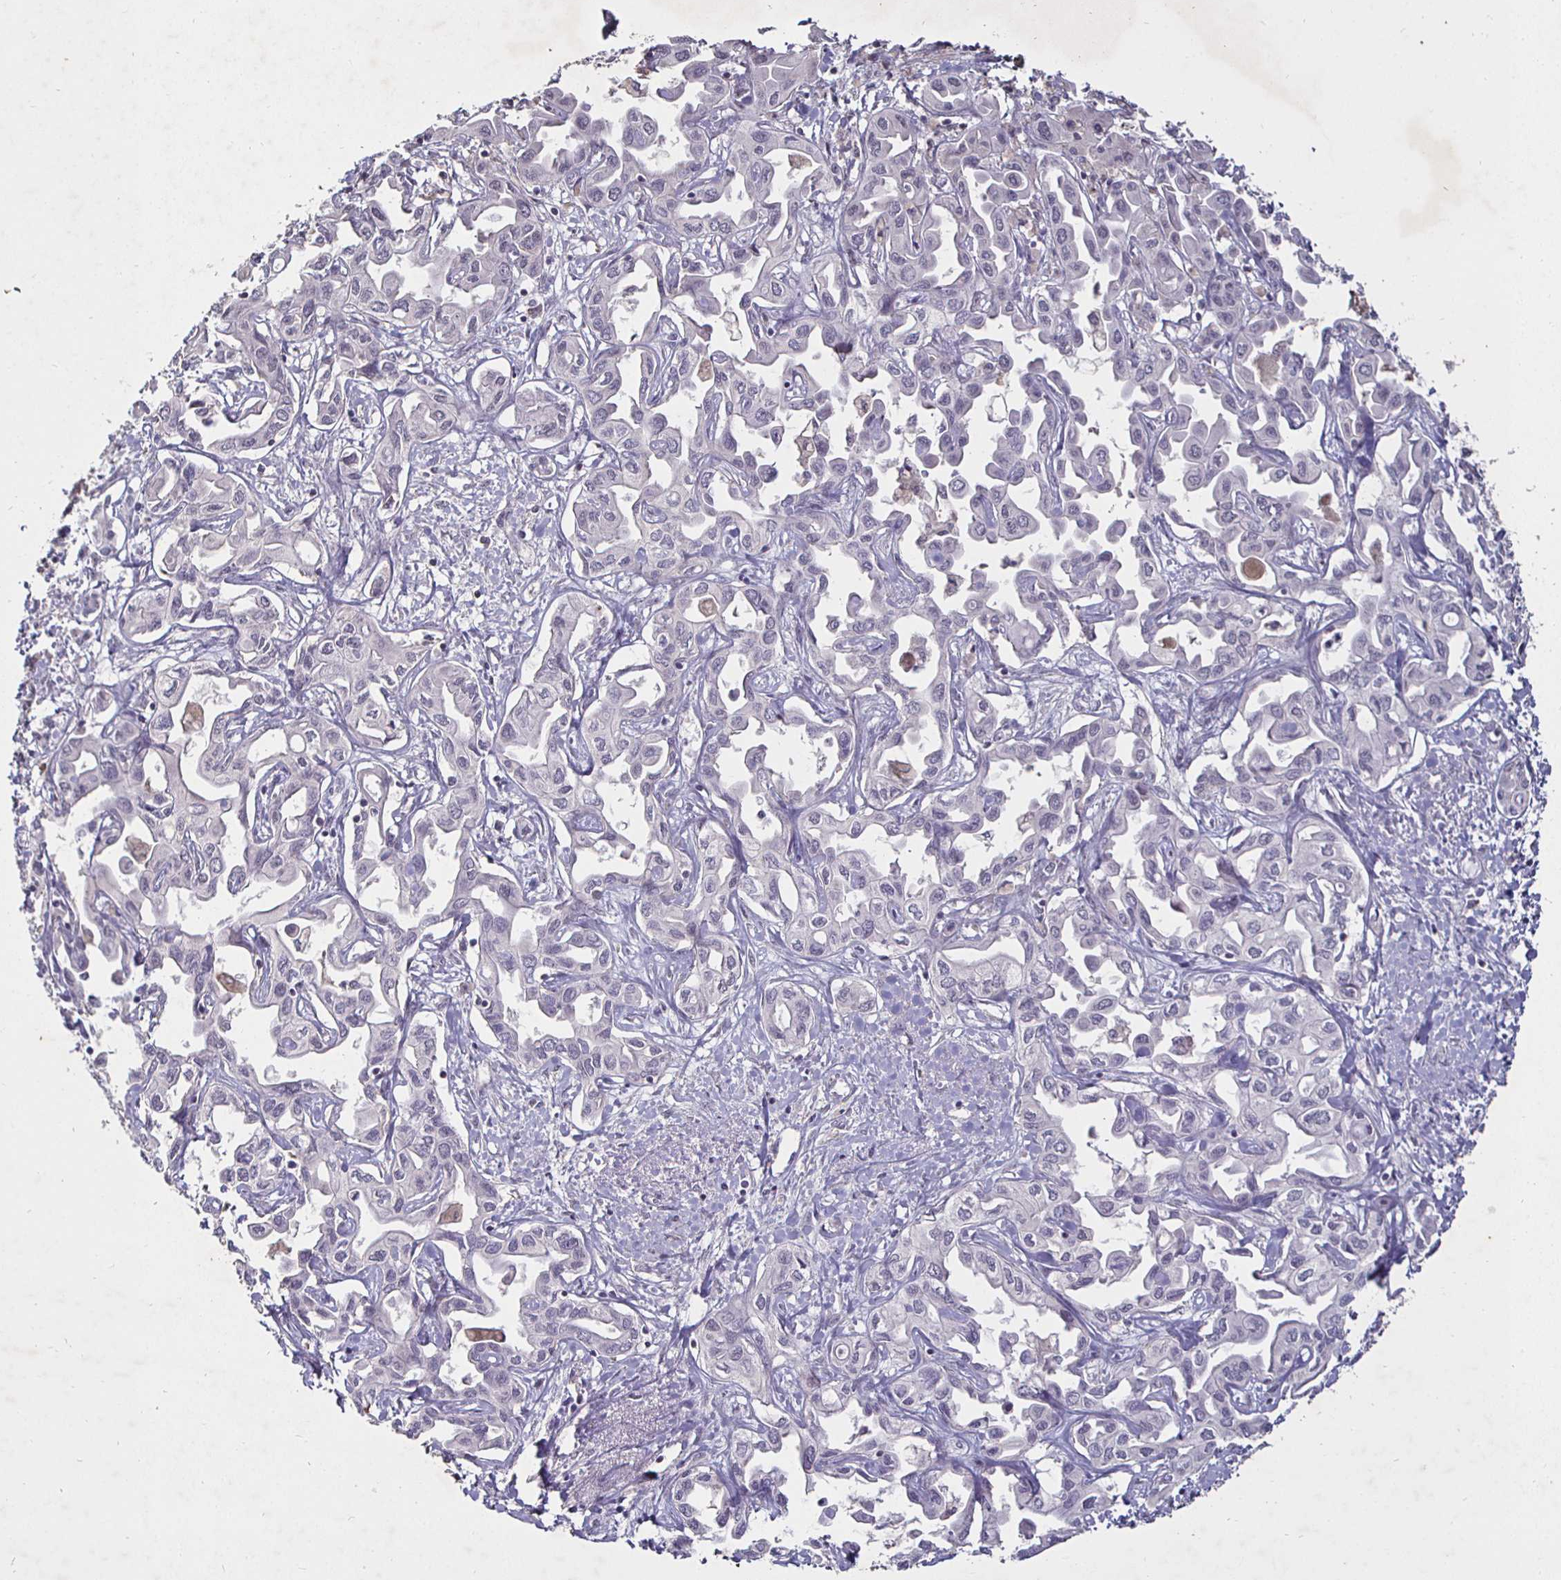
{"staining": {"intensity": "negative", "quantity": "none", "location": "none"}, "tissue": "liver cancer", "cell_type": "Tumor cells", "image_type": "cancer", "snomed": [{"axis": "morphology", "description": "Cholangiocarcinoma"}, {"axis": "topography", "description": "Liver"}], "caption": "Protein analysis of cholangiocarcinoma (liver) demonstrates no significant positivity in tumor cells.", "gene": "MLH1", "patient": {"sex": "female", "age": 64}}